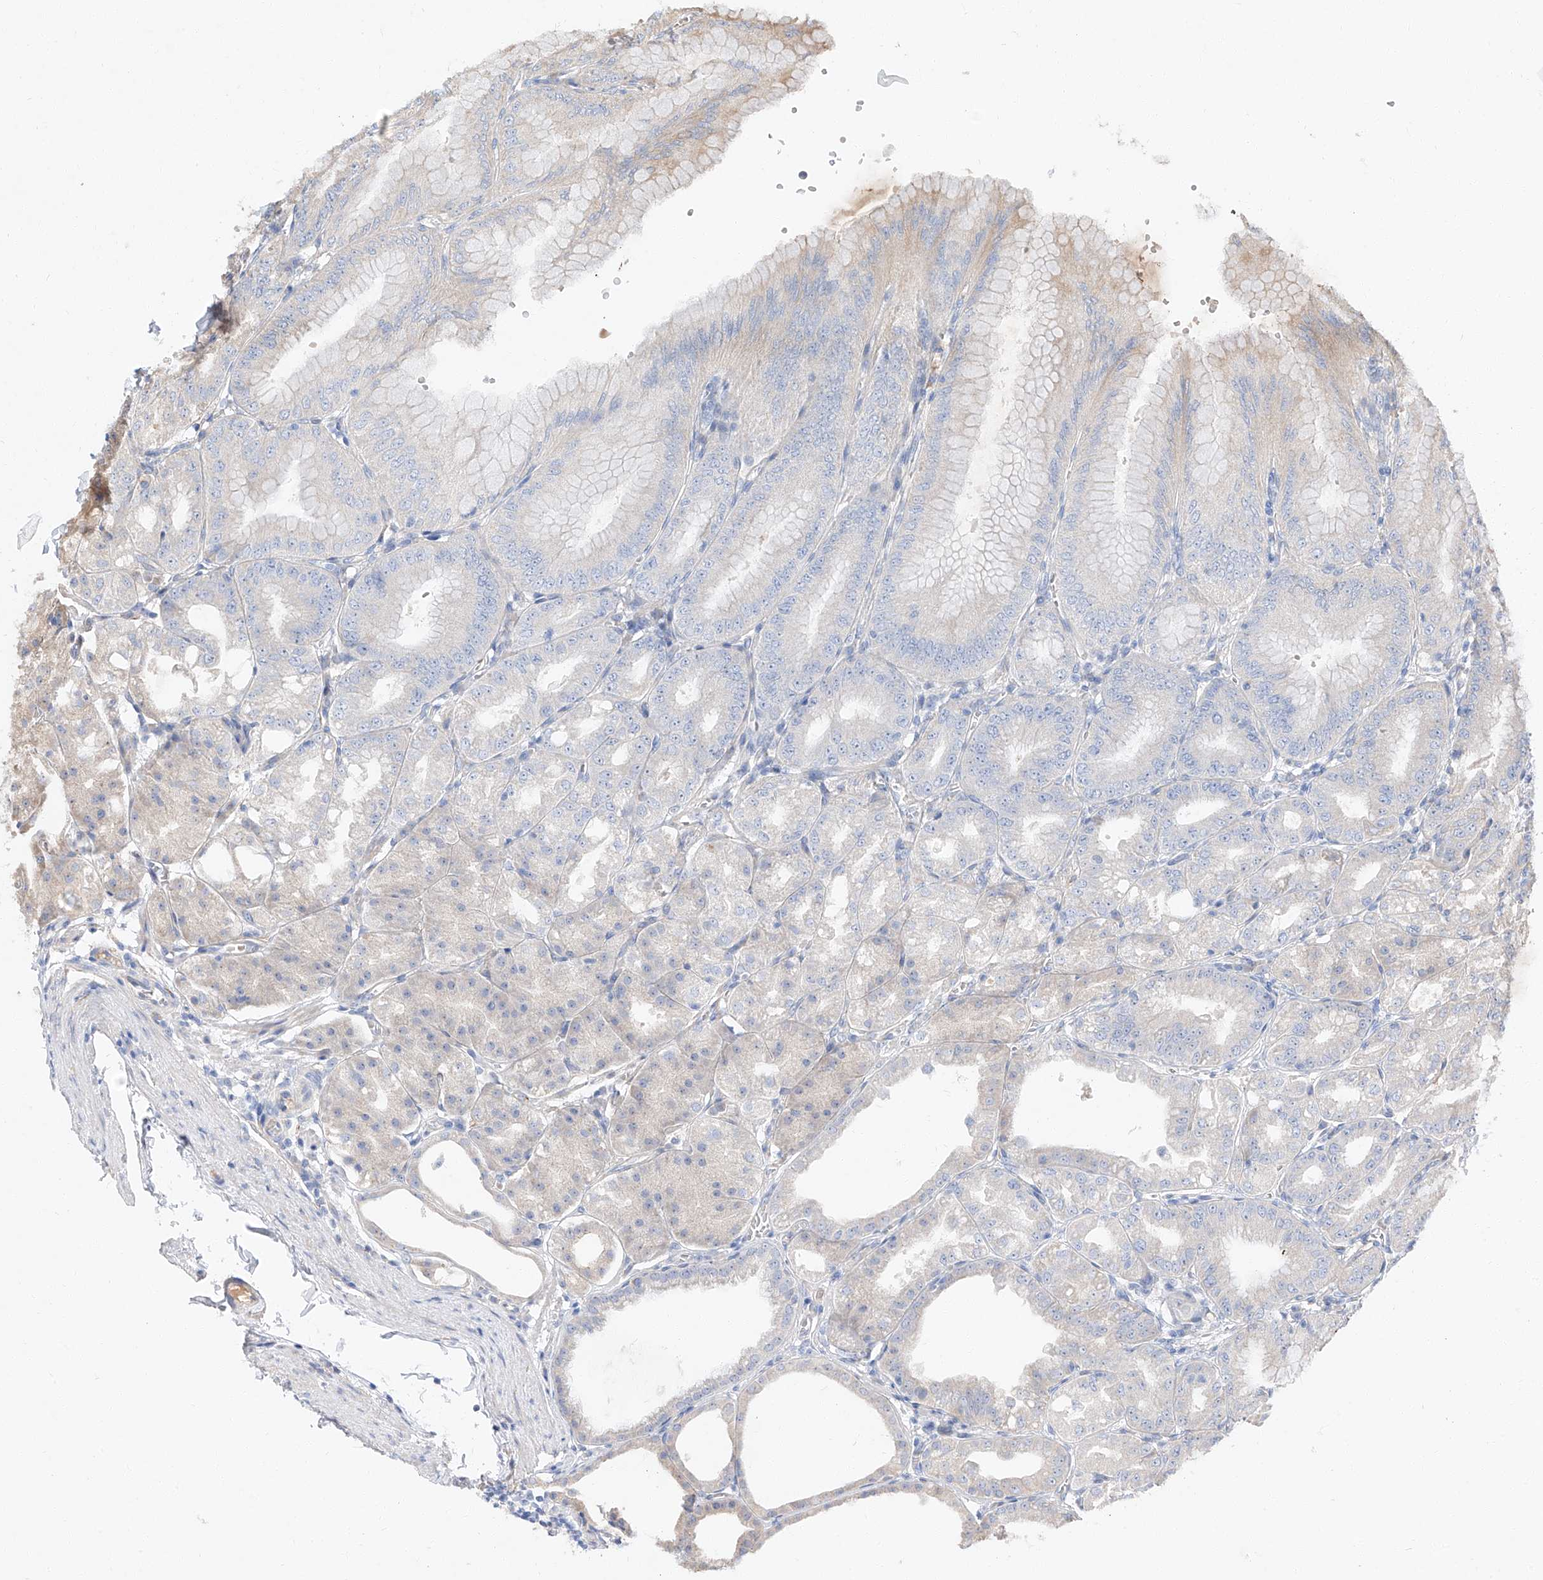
{"staining": {"intensity": "weak", "quantity": "<25%", "location": "cytoplasmic/membranous"}, "tissue": "stomach", "cell_type": "Glandular cells", "image_type": "normal", "snomed": [{"axis": "morphology", "description": "Normal tissue, NOS"}, {"axis": "topography", "description": "Stomach, lower"}], "caption": "Immunohistochemistry (IHC) image of normal stomach: stomach stained with DAB (3,3'-diaminobenzidine) reveals no significant protein expression in glandular cells. Nuclei are stained in blue.", "gene": "DIRAS3", "patient": {"sex": "male", "age": 71}}